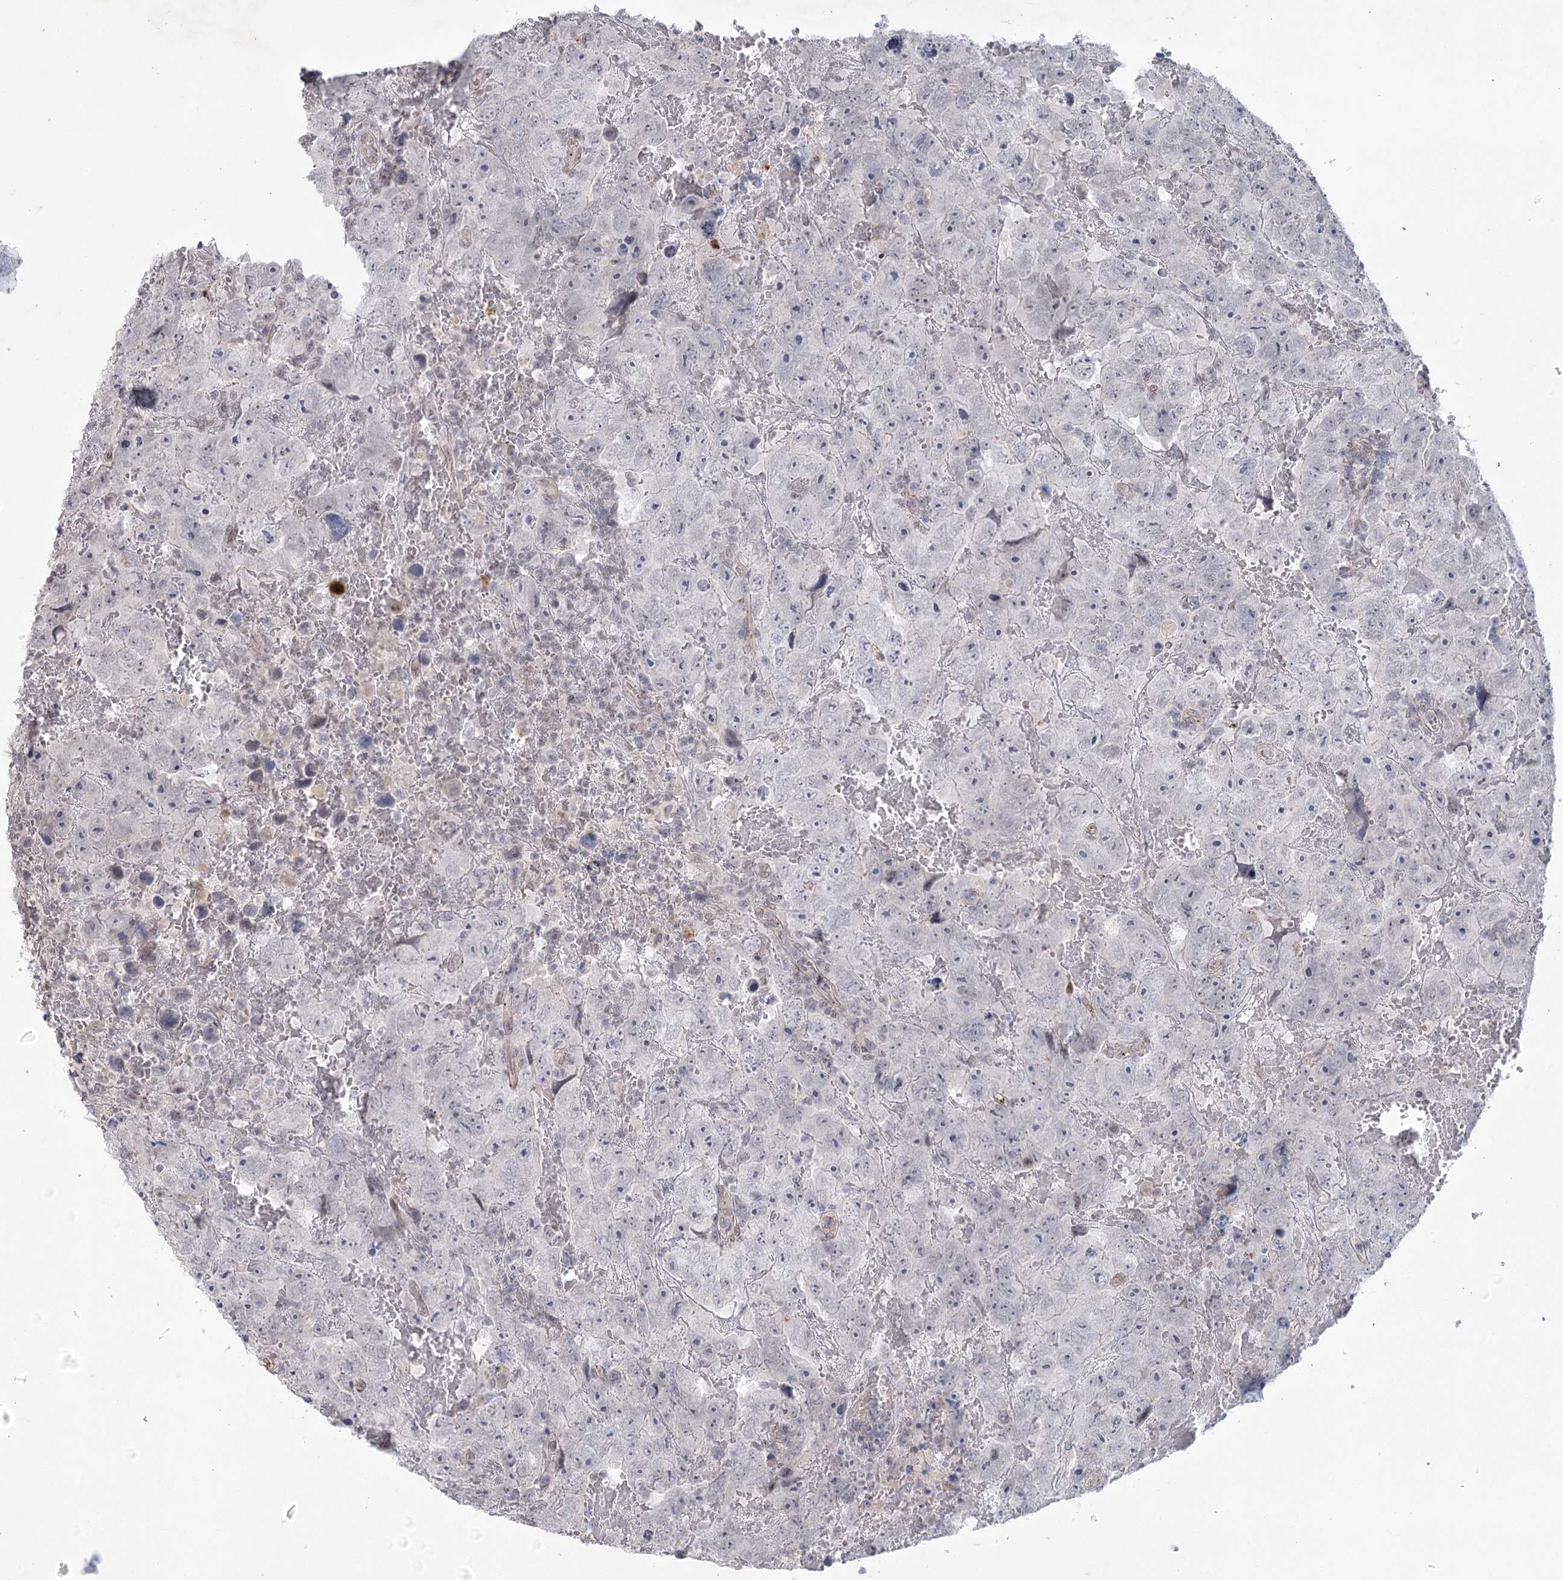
{"staining": {"intensity": "negative", "quantity": "none", "location": "none"}, "tissue": "testis cancer", "cell_type": "Tumor cells", "image_type": "cancer", "snomed": [{"axis": "morphology", "description": "Carcinoma, Embryonal, NOS"}, {"axis": "topography", "description": "Testis"}], "caption": "Tumor cells show no significant staining in testis cancer.", "gene": "AMTN", "patient": {"sex": "male", "age": 45}}